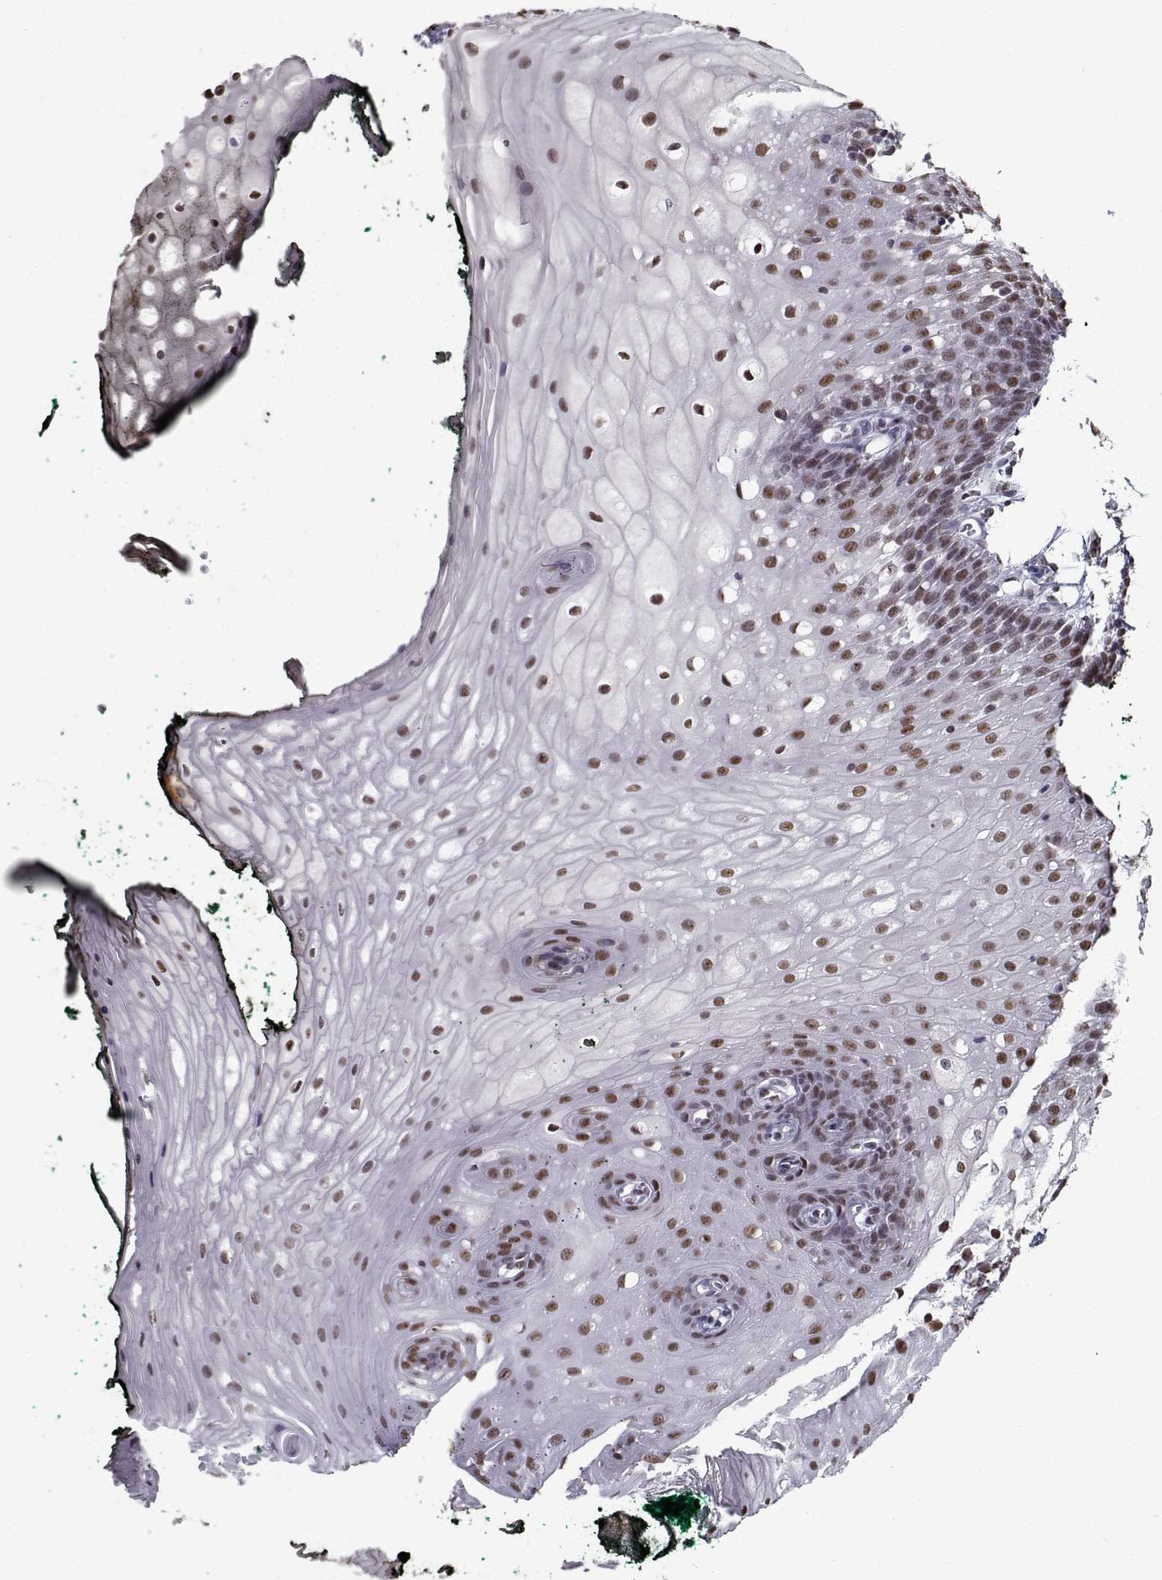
{"staining": {"intensity": "moderate", "quantity": "25%-75%", "location": "nuclear"}, "tissue": "oral mucosa", "cell_type": "Squamous epithelial cells", "image_type": "normal", "snomed": [{"axis": "morphology", "description": "Normal tissue, NOS"}, {"axis": "topography", "description": "Oral tissue"}, {"axis": "topography", "description": "Head-Neck"}], "caption": "Oral mucosa was stained to show a protein in brown. There is medium levels of moderate nuclear staining in approximately 25%-75% of squamous epithelial cells.", "gene": "PRMT1", "patient": {"sex": "female", "age": 68}}